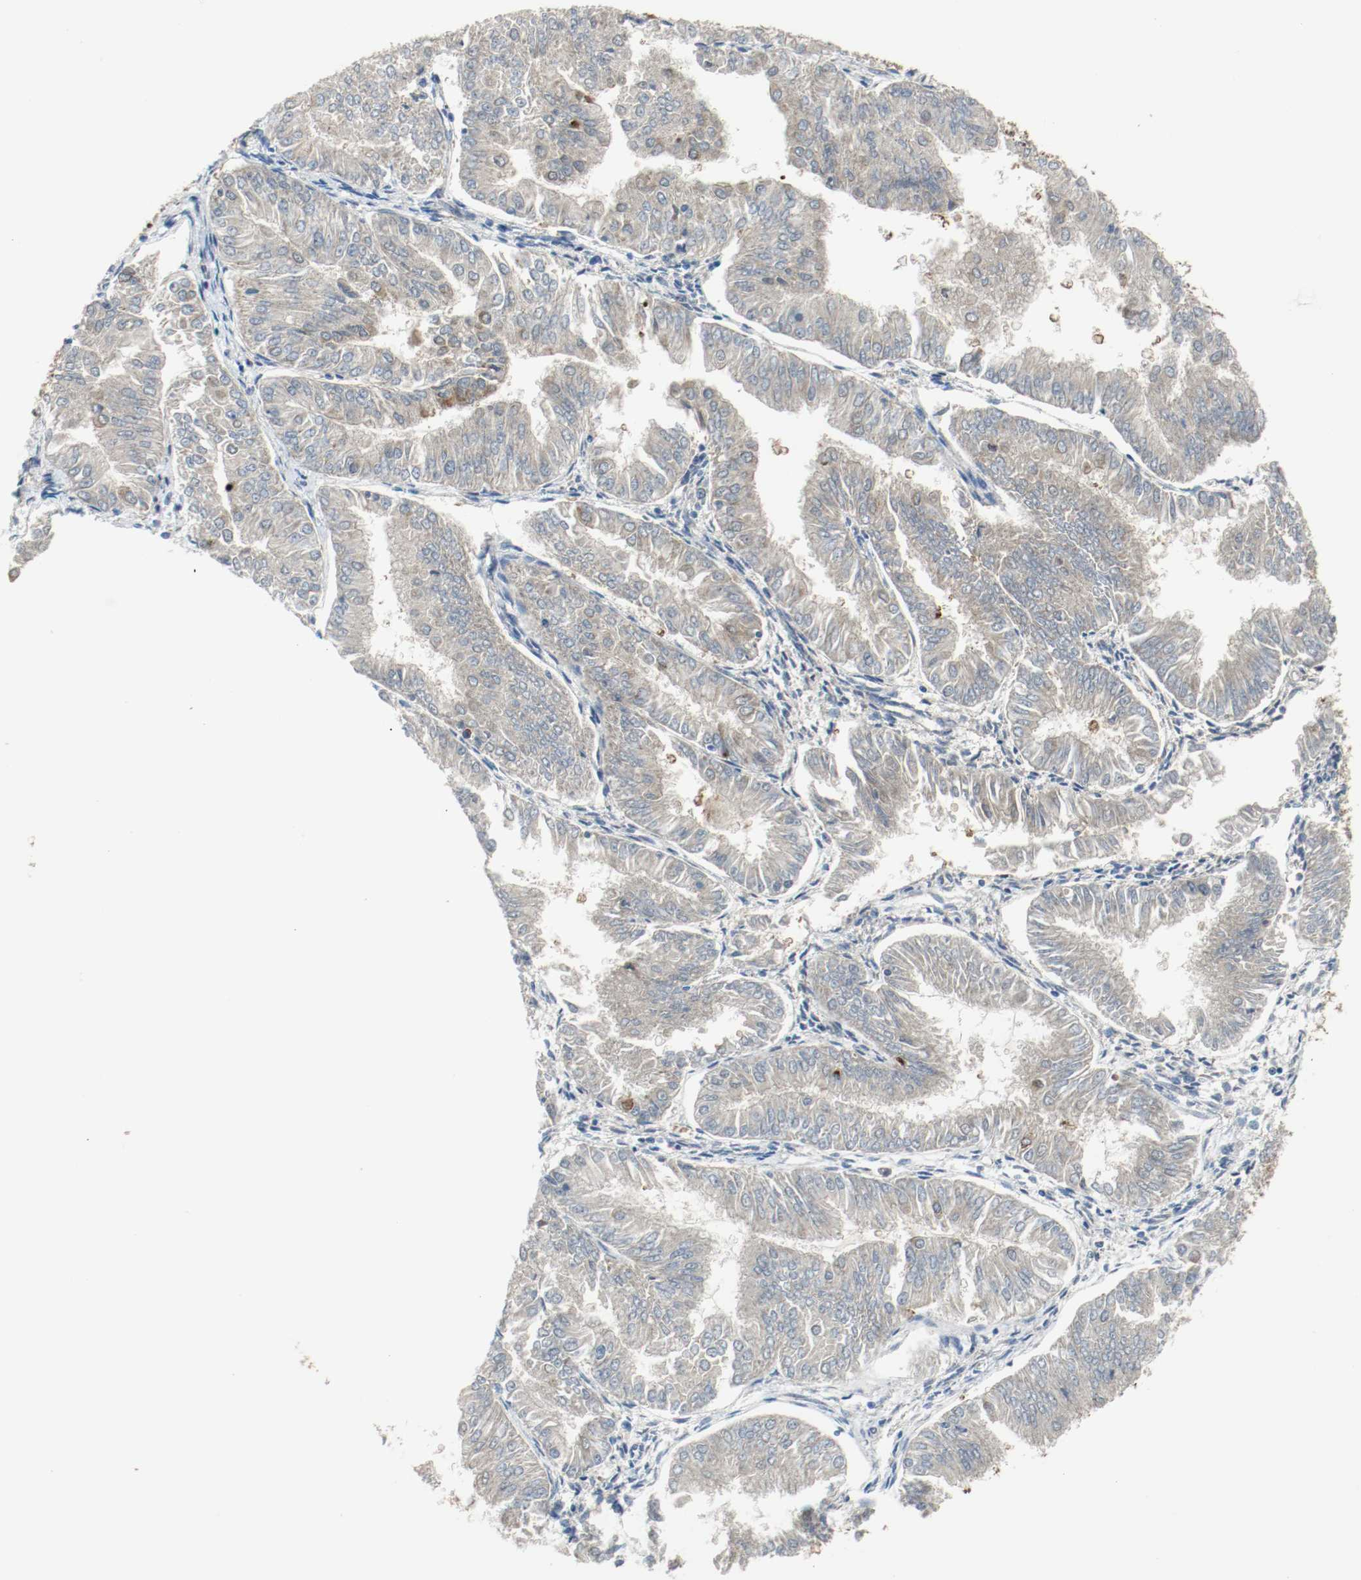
{"staining": {"intensity": "weak", "quantity": ">75%", "location": "cytoplasmic/membranous"}, "tissue": "endometrial cancer", "cell_type": "Tumor cells", "image_type": "cancer", "snomed": [{"axis": "morphology", "description": "Adenocarcinoma, NOS"}, {"axis": "topography", "description": "Endometrium"}], "caption": "DAB immunohistochemical staining of human endometrial cancer demonstrates weak cytoplasmic/membranous protein expression in about >75% of tumor cells.", "gene": "TXNRD1", "patient": {"sex": "female", "age": 53}}